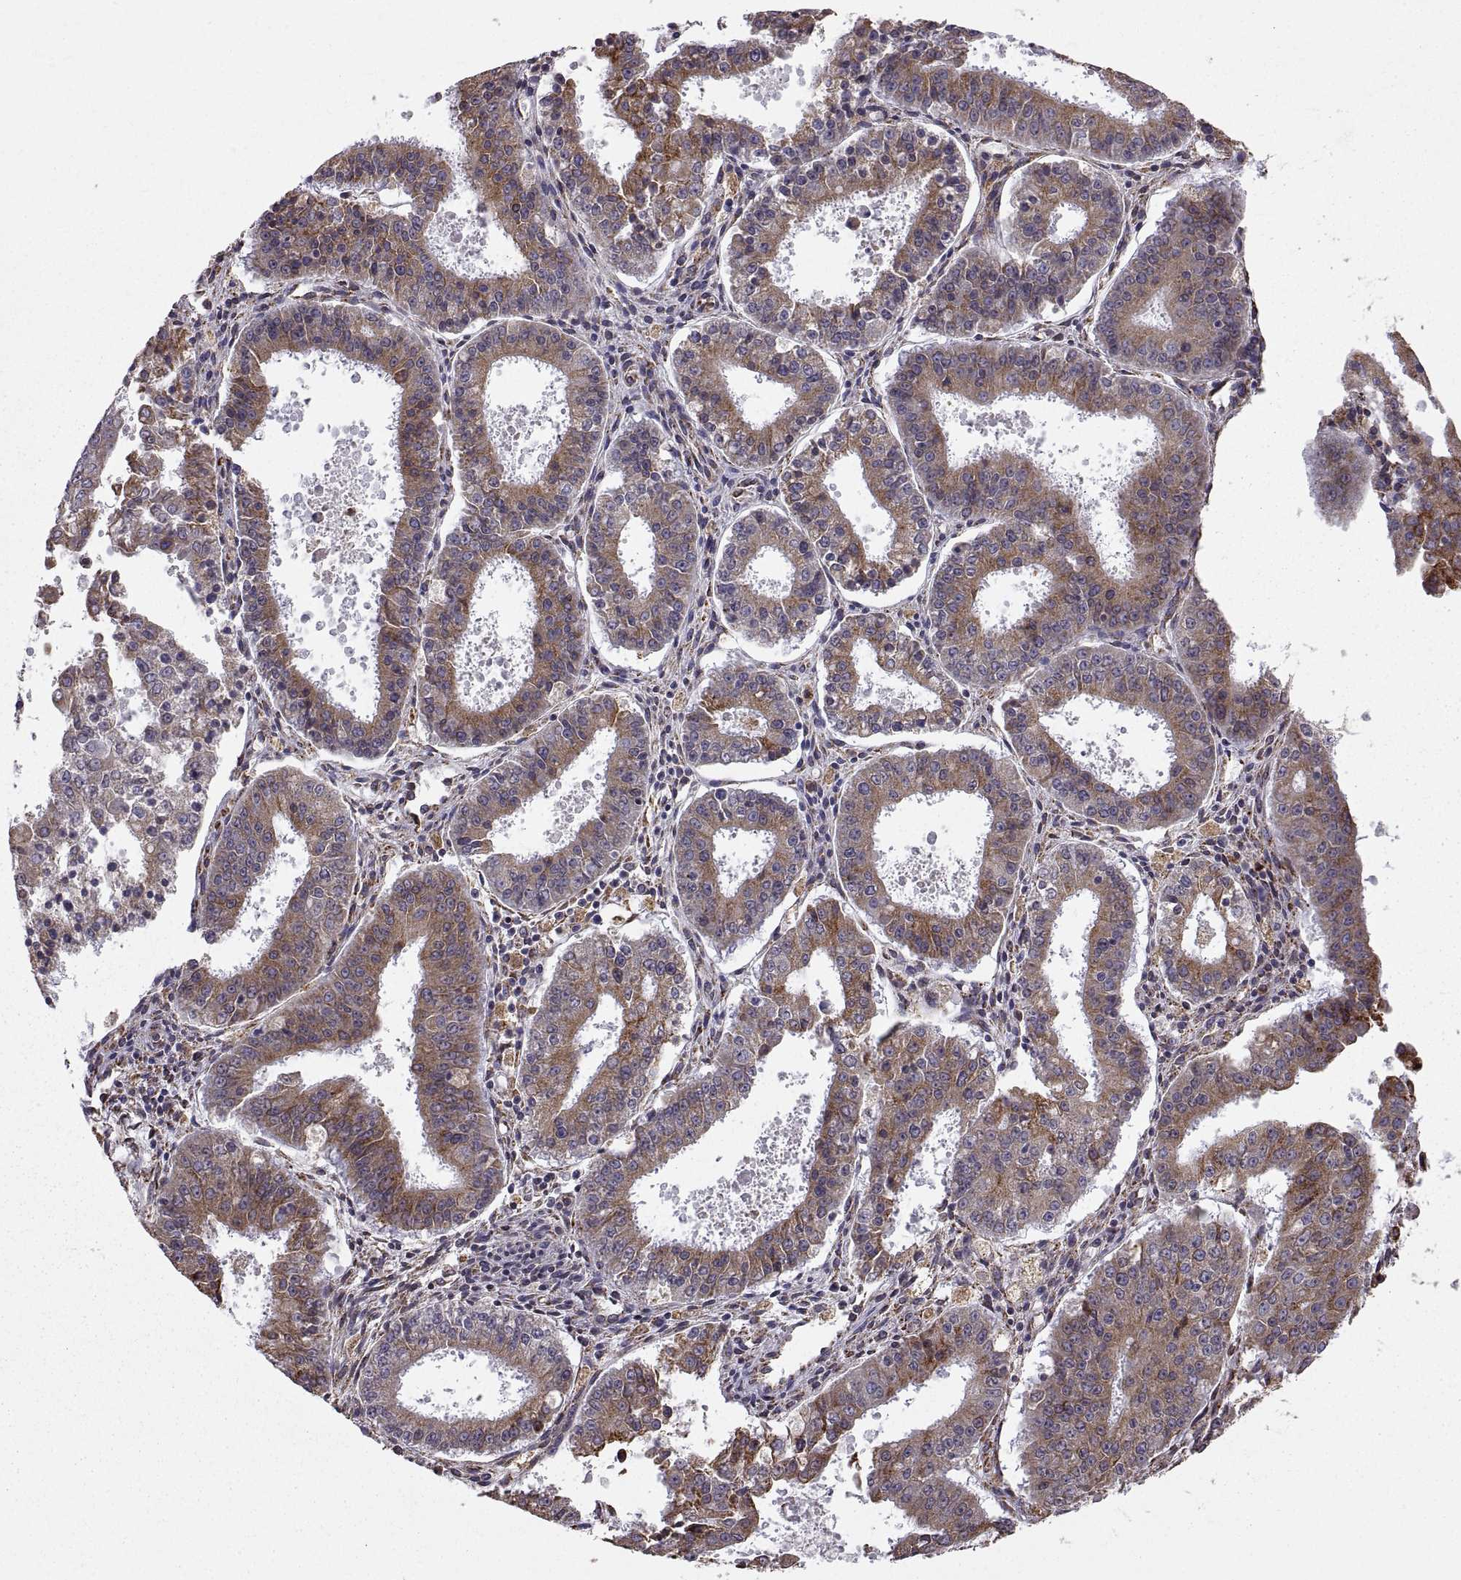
{"staining": {"intensity": "moderate", "quantity": ">75%", "location": "cytoplasmic/membranous"}, "tissue": "ovarian cancer", "cell_type": "Tumor cells", "image_type": "cancer", "snomed": [{"axis": "morphology", "description": "Carcinoma, endometroid"}, {"axis": "topography", "description": "Ovary"}], "caption": "Immunohistochemical staining of human ovarian cancer displays medium levels of moderate cytoplasmic/membranous protein positivity in about >75% of tumor cells.", "gene": "PLEKHB2", "patient": {"sex": "female", "age": 42}}